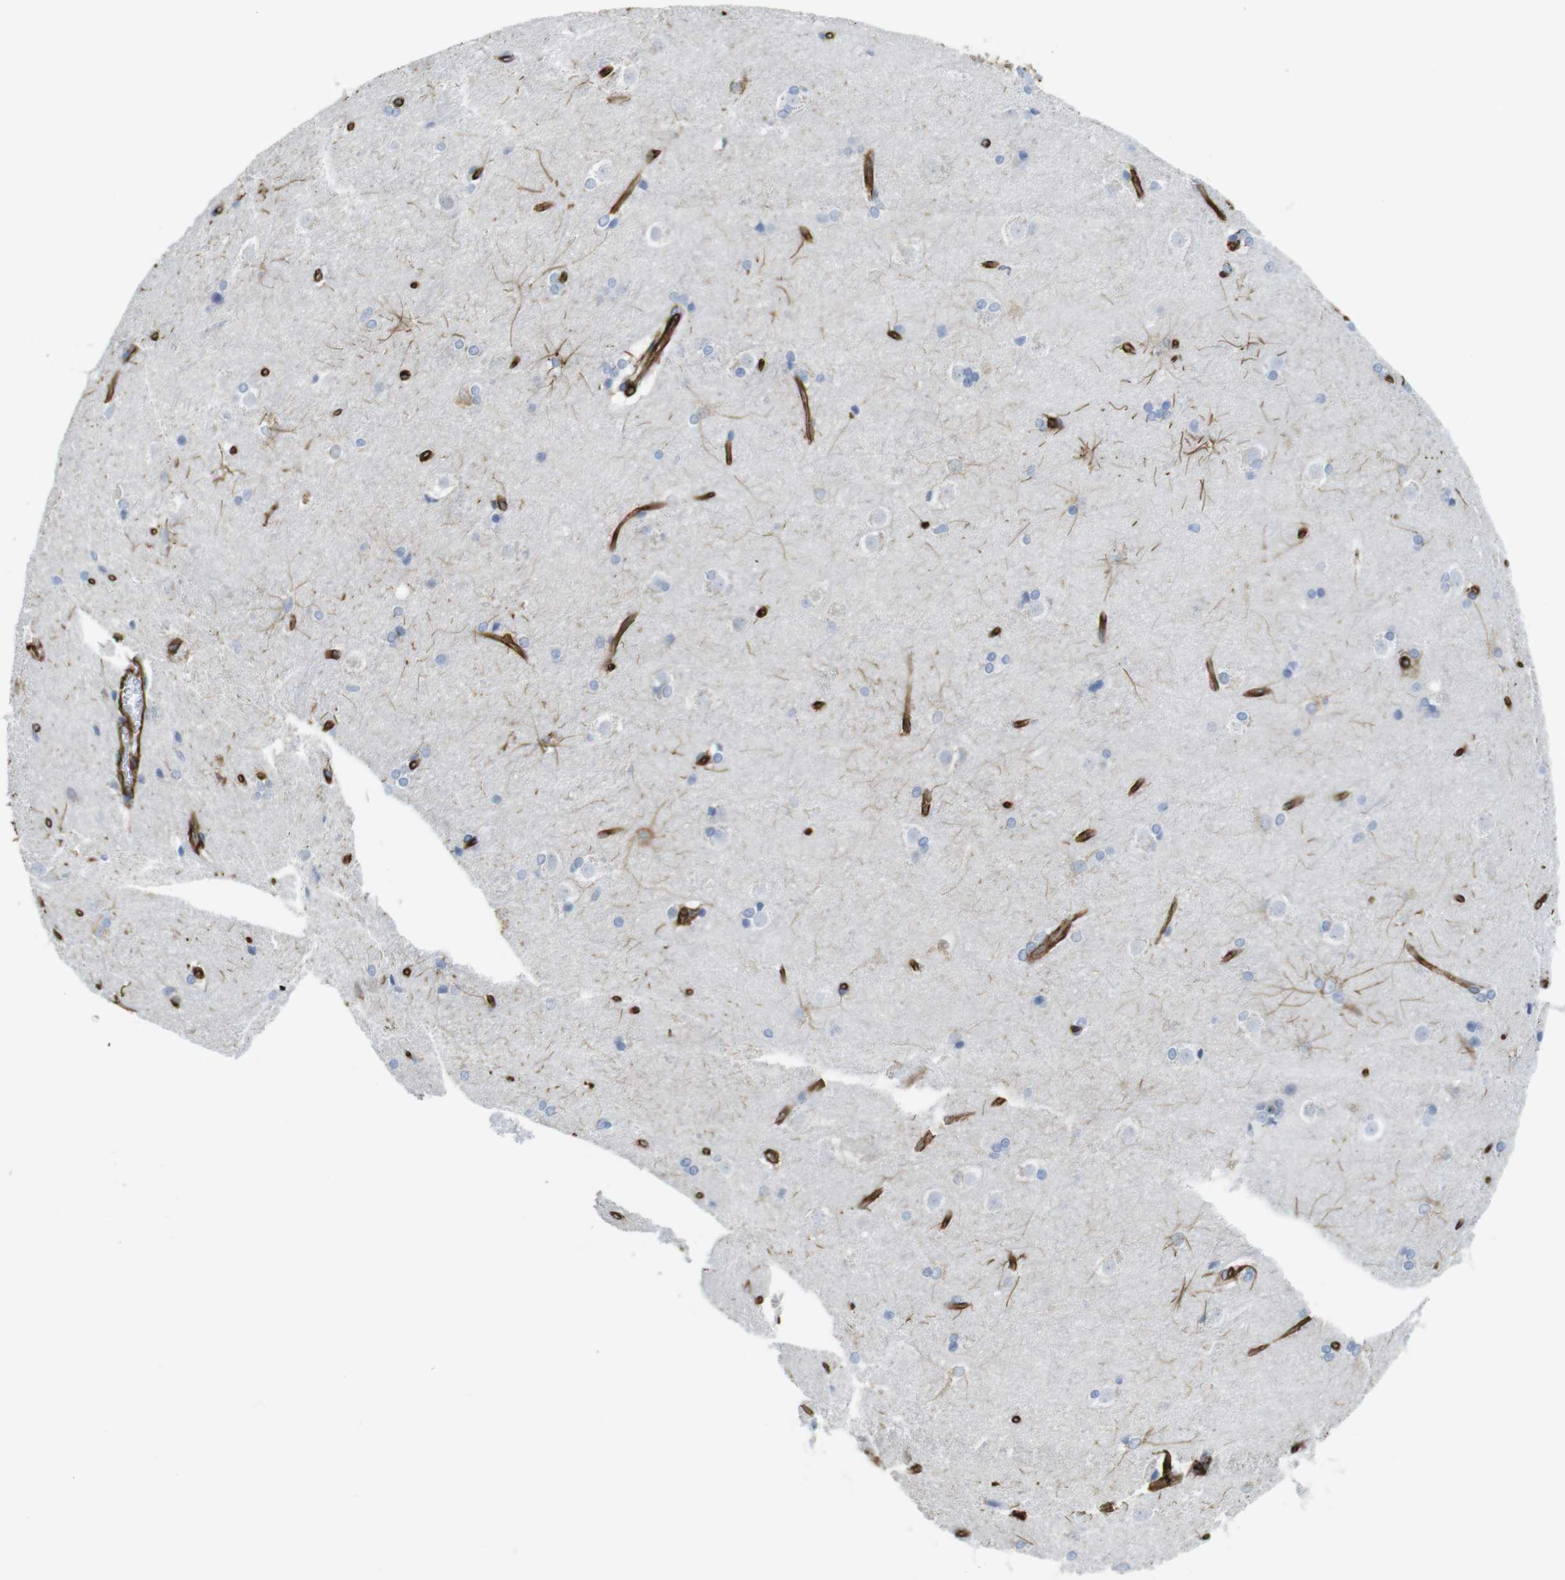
{"staining": {"intensity": "moderate", "quantity": "<25%", "location": "cytoplasmic/membranous"}, "tissue": "caudate", "cell_type": "Glial cells", "image_type": "normal", "snomed": [{"axis": "morphology", "description": "Normal tissue, NOS"}, {"axis": "topography", "description": "Lateral ventricle wall"}], "caption": "Brown immunohistochemical staining in unremarkable caudate exhibits moderate cytoplasmic/membranous expression in approximately <25% of glial cells.", "gene": "RALGPS1", "patient": {"sex": "female", "age": 19}}